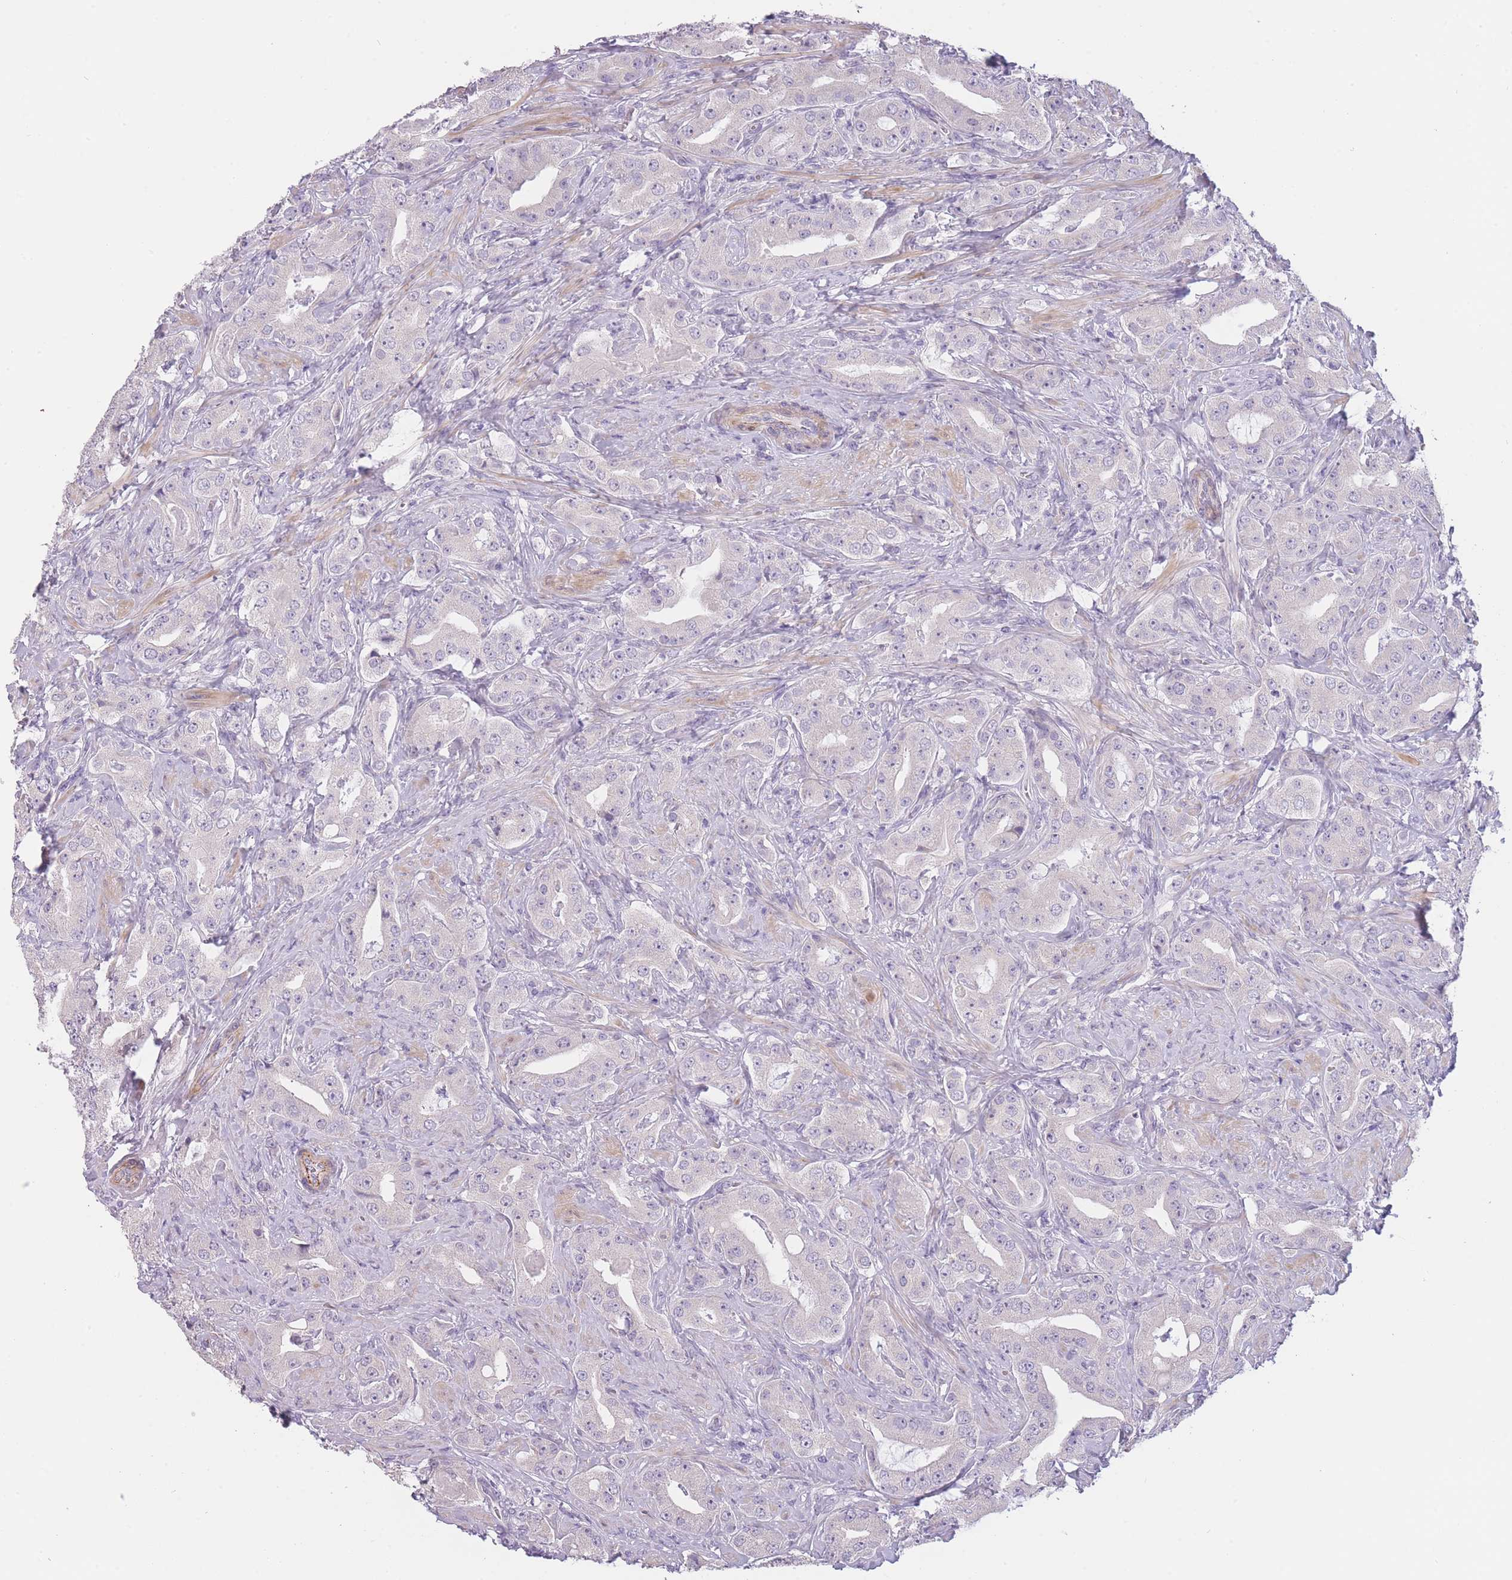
{"staining": {"intensity": "negative", "quantity": "none", "location": "none"}, "tissue": "prostate cancer", "cell_type": "Tumor cells", "image_type": "cancer", "snomed": [{"axis": "morphology", "description": "Adenocarcinoma, High grade"}, {"axis": "topography", "description": "Prostate"}], "caption": "Protein analysis of prostate adenocarcinoma (high-grade) demonstrates no significant positivity in tumor cells.", "gene": "TMEM236", "patient": {"sex": "male", "age": 63}}